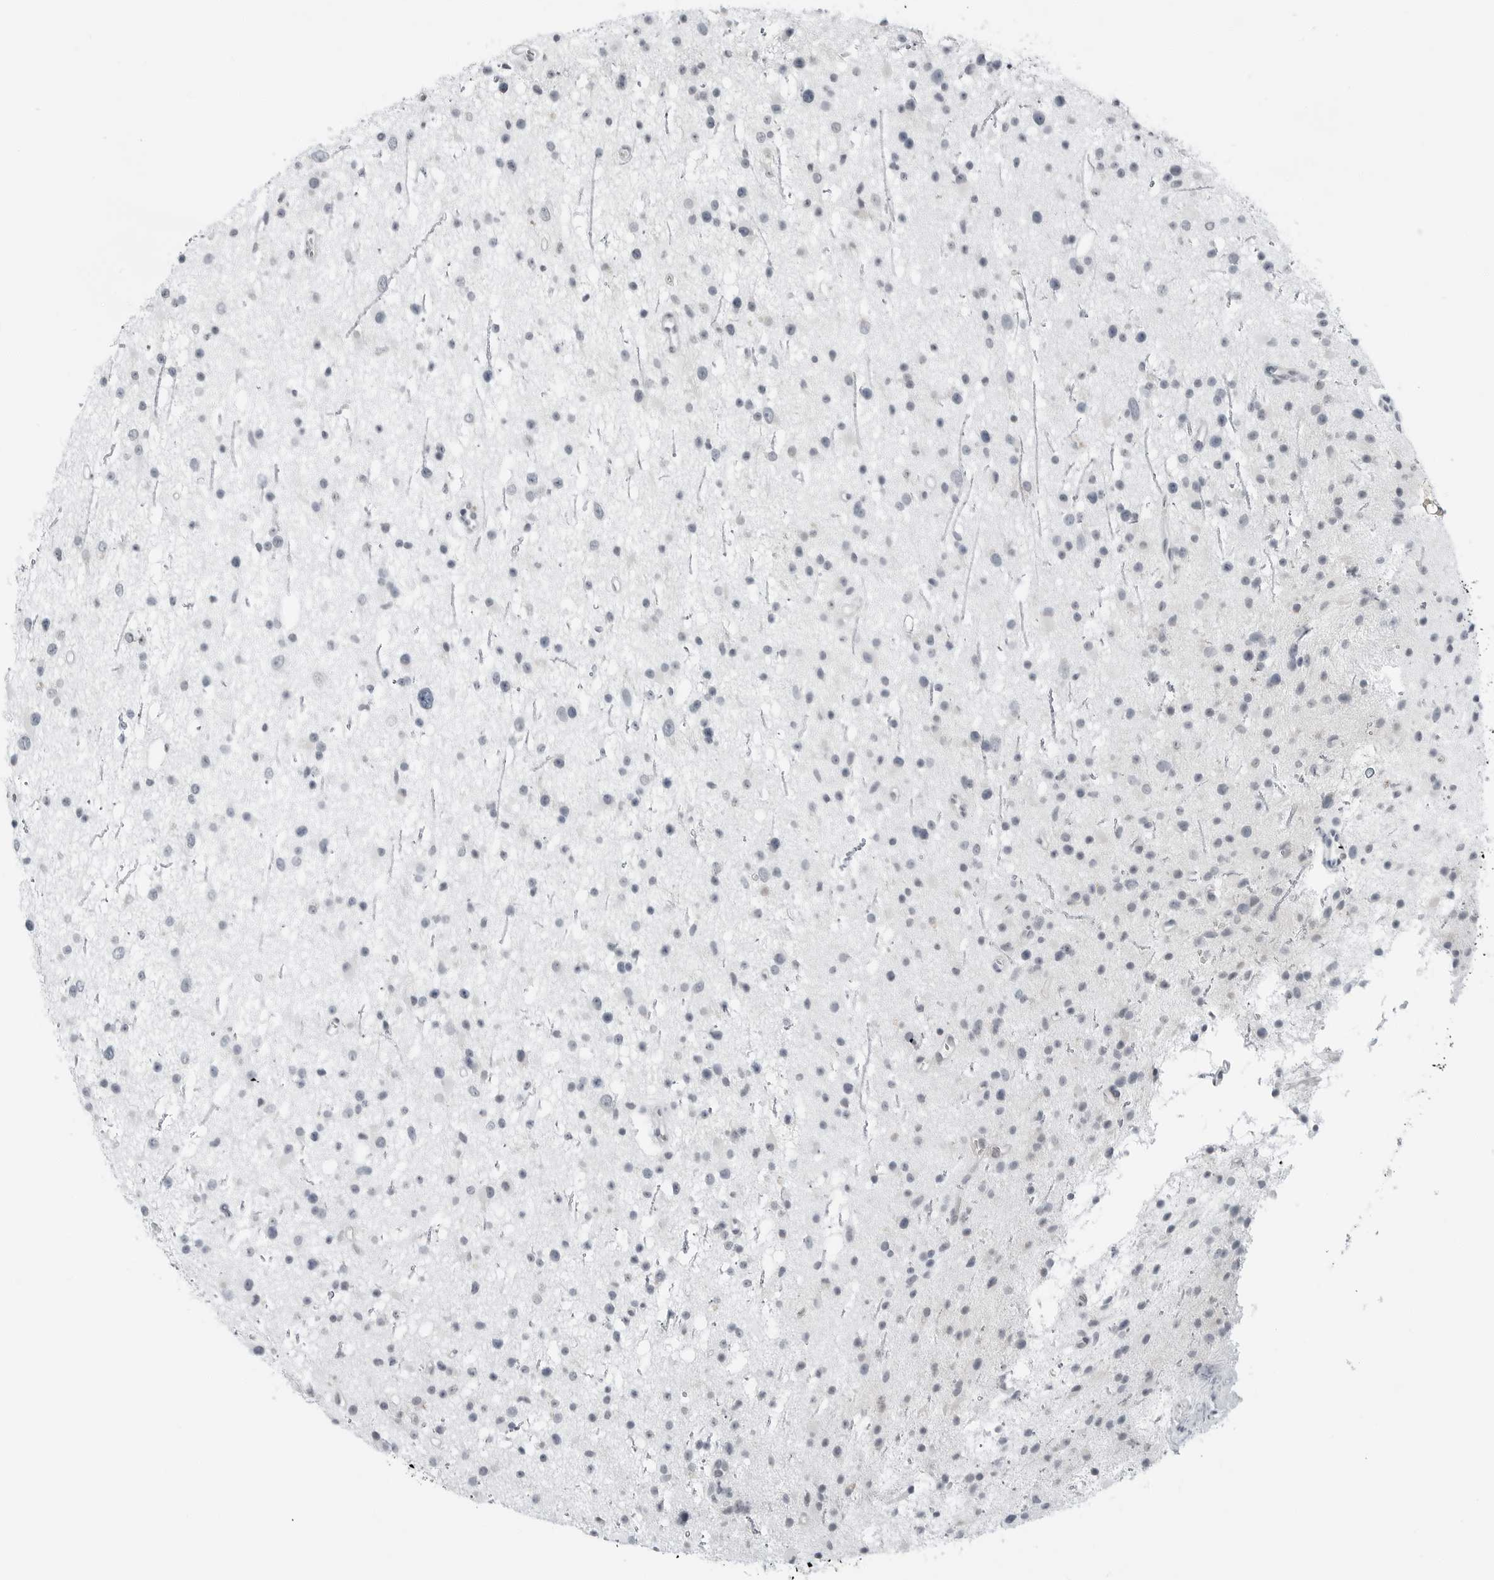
{"staining": {"intensity": "negative", "quantity": "none", "location": "none"}, "tissue": "glioma", "cell_type": "Tumor cells", "image_type": "cancer", "snomed": [{"axis": "morphology", "description": "Glioma, malignant, Low grade"}, {"axis": "topography", "description": "Cerebral cortex"}], "caption": "Tumor cells show no significant protein staining in glioma. (Immunohistochemistry (ihc), brightfield microscopy, high magnification).", "gene": "XIRP1", "patient": {"sex": "female", "age": 39}}